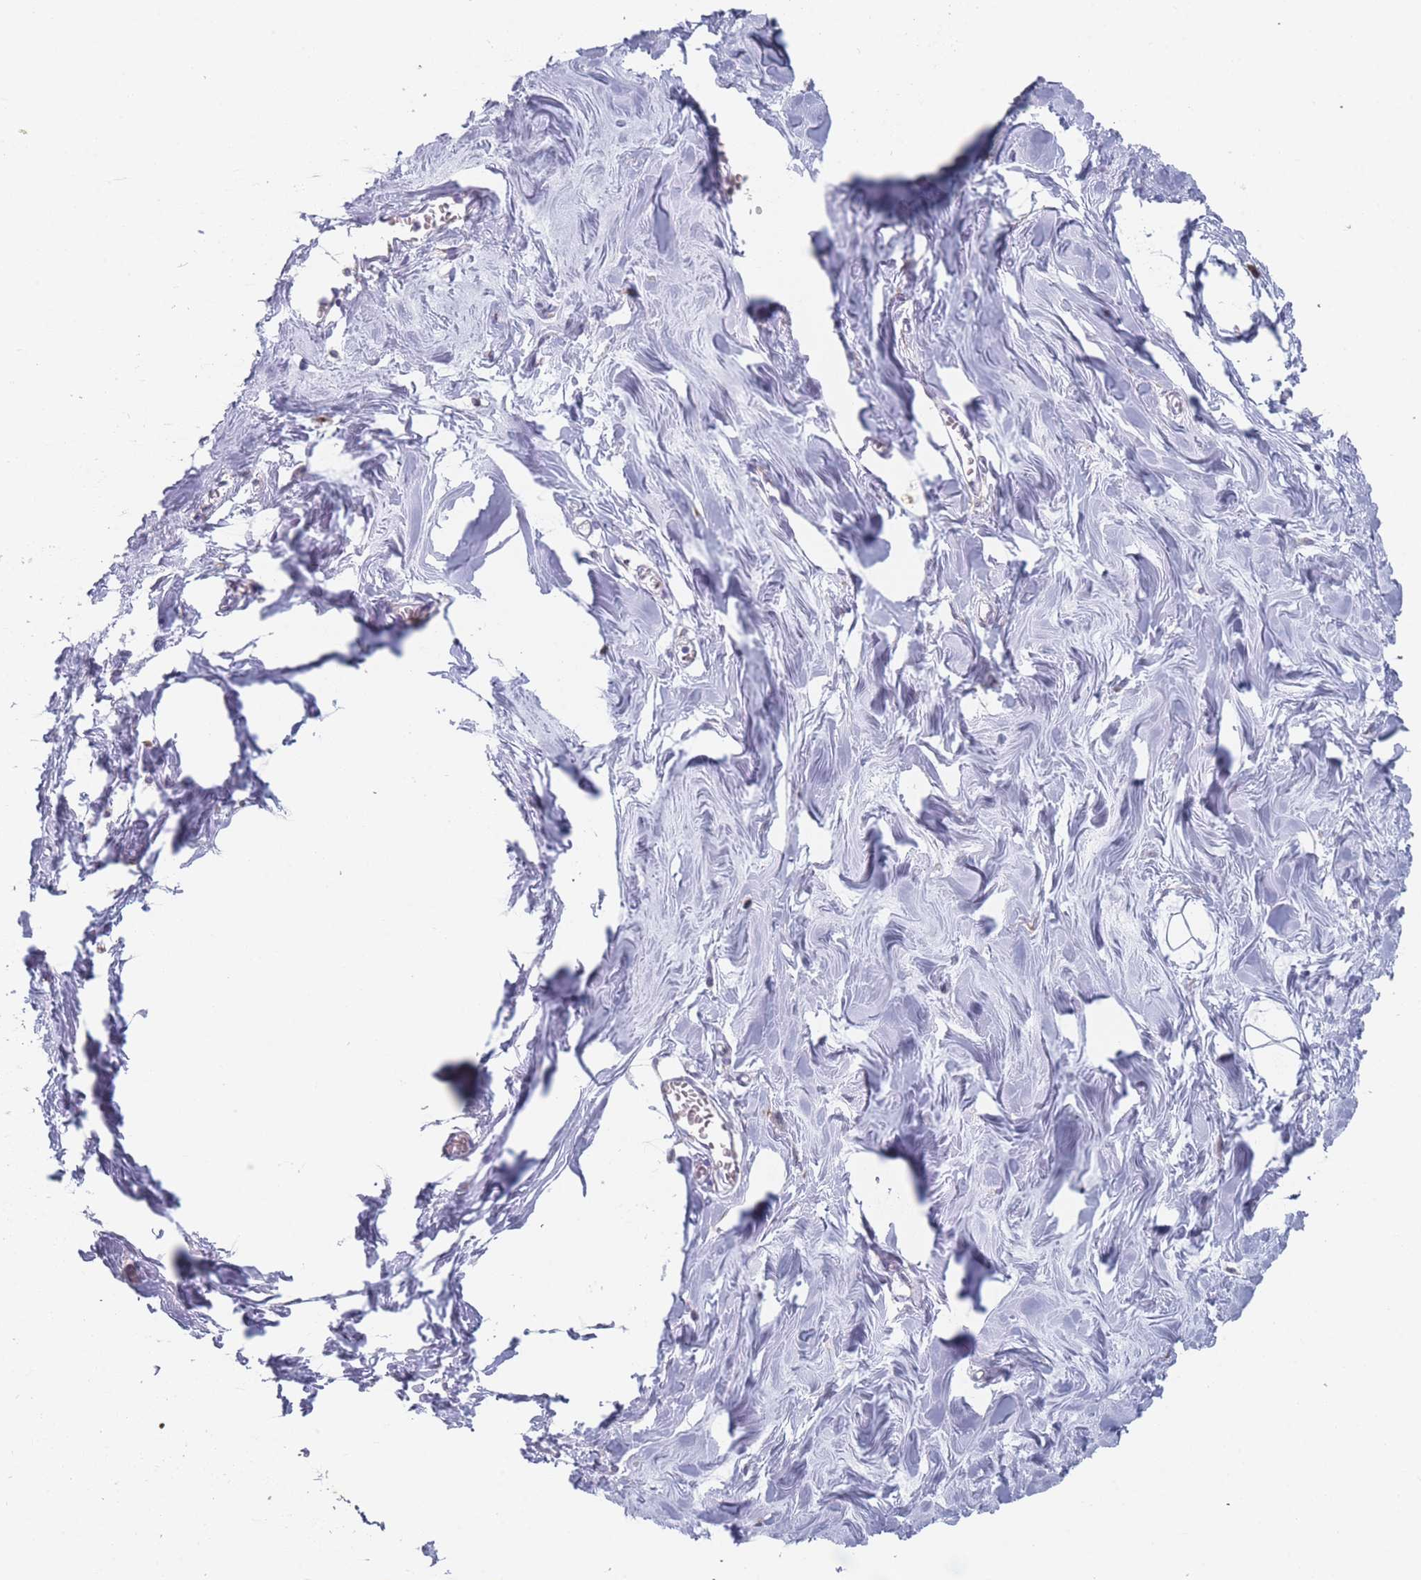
{"staining": {"intensity": "negative", "quantity": "none", "location": "none"}, "tissue": "breast", "cell_type": "Adipocytes", "image_type": "normal", "snomed": [{"axis": "morphology", "description": "Normal tissue, NOS"}, {"axis": "topography", "description": "Breast"}], "caption": "Adipocytes are negative for brown protein staining in normal breast.", "gene": "TMED10", "patient": {"sex": "female", "age": 27}}